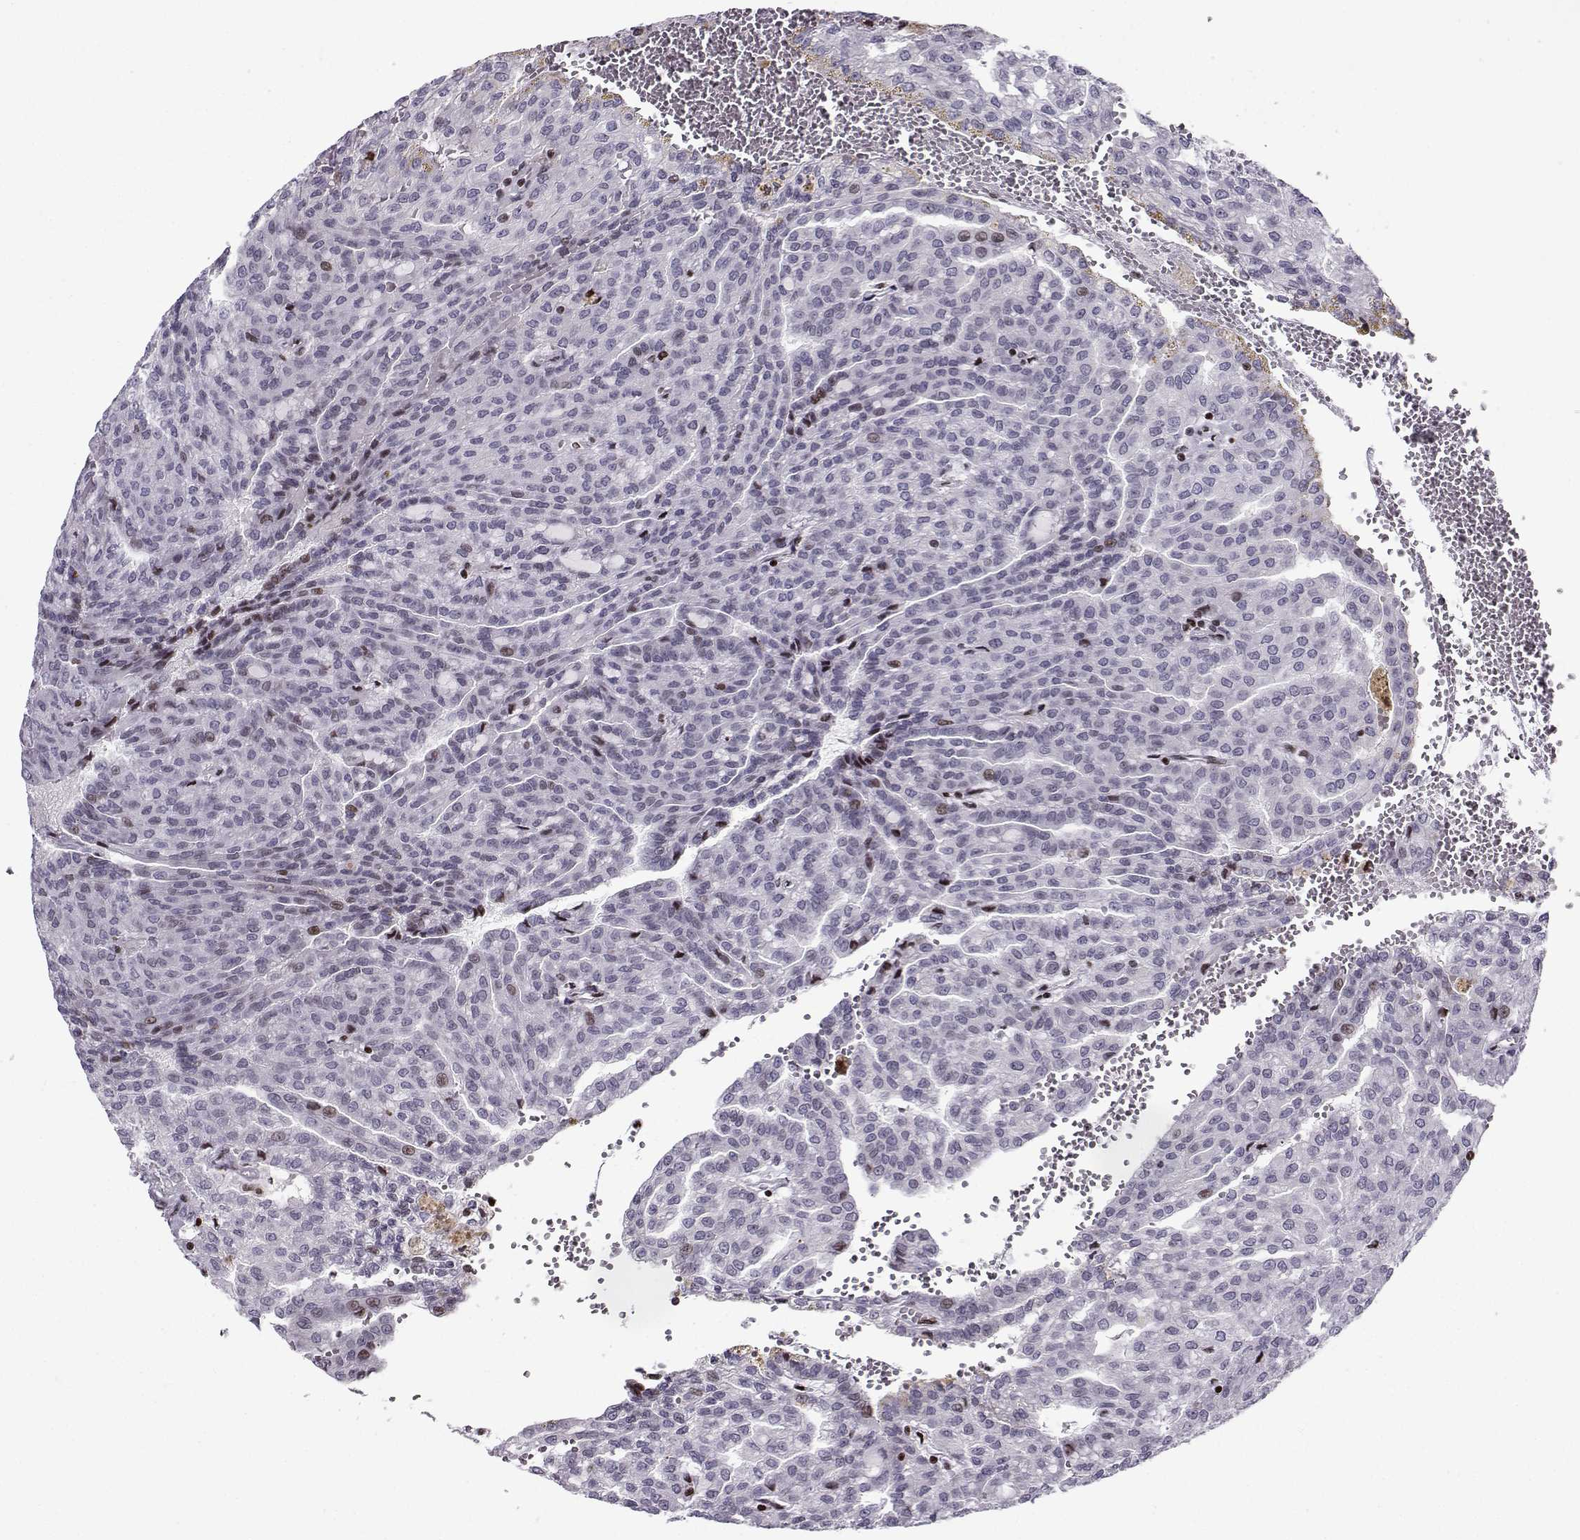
{"staining": {"intensity": "moderate", "quantity": "<25%", "location": "nuclear"}, "tissue": "renal cancer", "cell_type": "Tumor cells", "image_type": "cancer", "snomed": [{"axis": "morphology", "description": "Adenocarcinoma, NOS"}, {"axis": "topography", "description": "Kidney"}], "caption": "Adenocarcinoma (renal) stained for a protein reveals moderate nuclear positivity in tumor cells.", "gene": "ZNF19", "patient": {"sex": "male", "age": 63}}